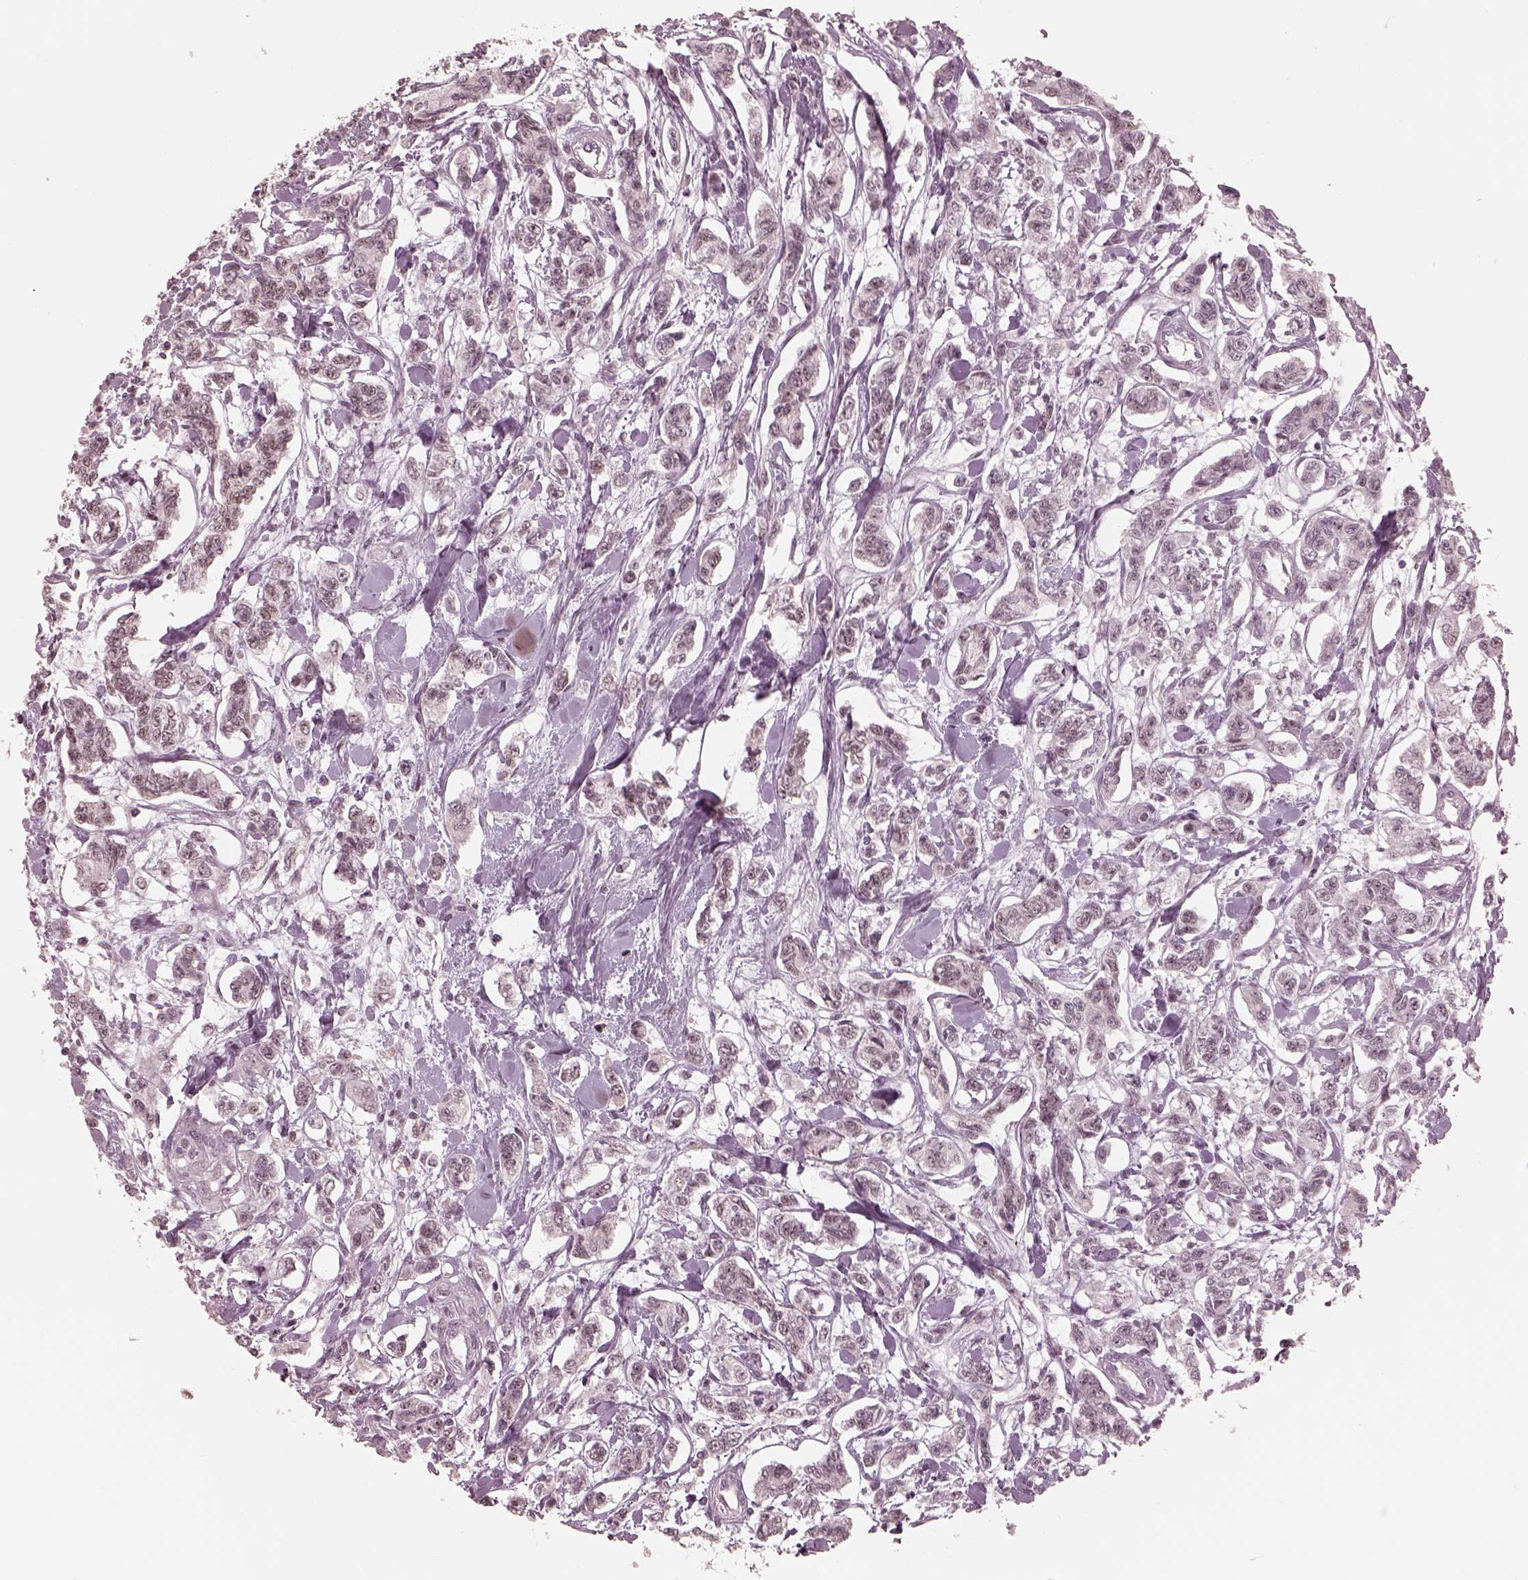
{"staining": {"intensity": "negative", "quantity": "none", "location": "none"}, "tissue": "carcinoid", "cell_type": "Tumor cells", "image_type": "cancer", "snomed": [{"axis": "morphology", "description": "Carcinoid, malignant, NOS"}, {"axis": "topography", "description": "Kidney"}], "caption": "IHC histopathology image of human carcinoid (malignant) stained for a protein (brown), which shows no expression in tumor cells.", "gene": "IQCB1", "patient": {"sex": "female", "age": 41}}